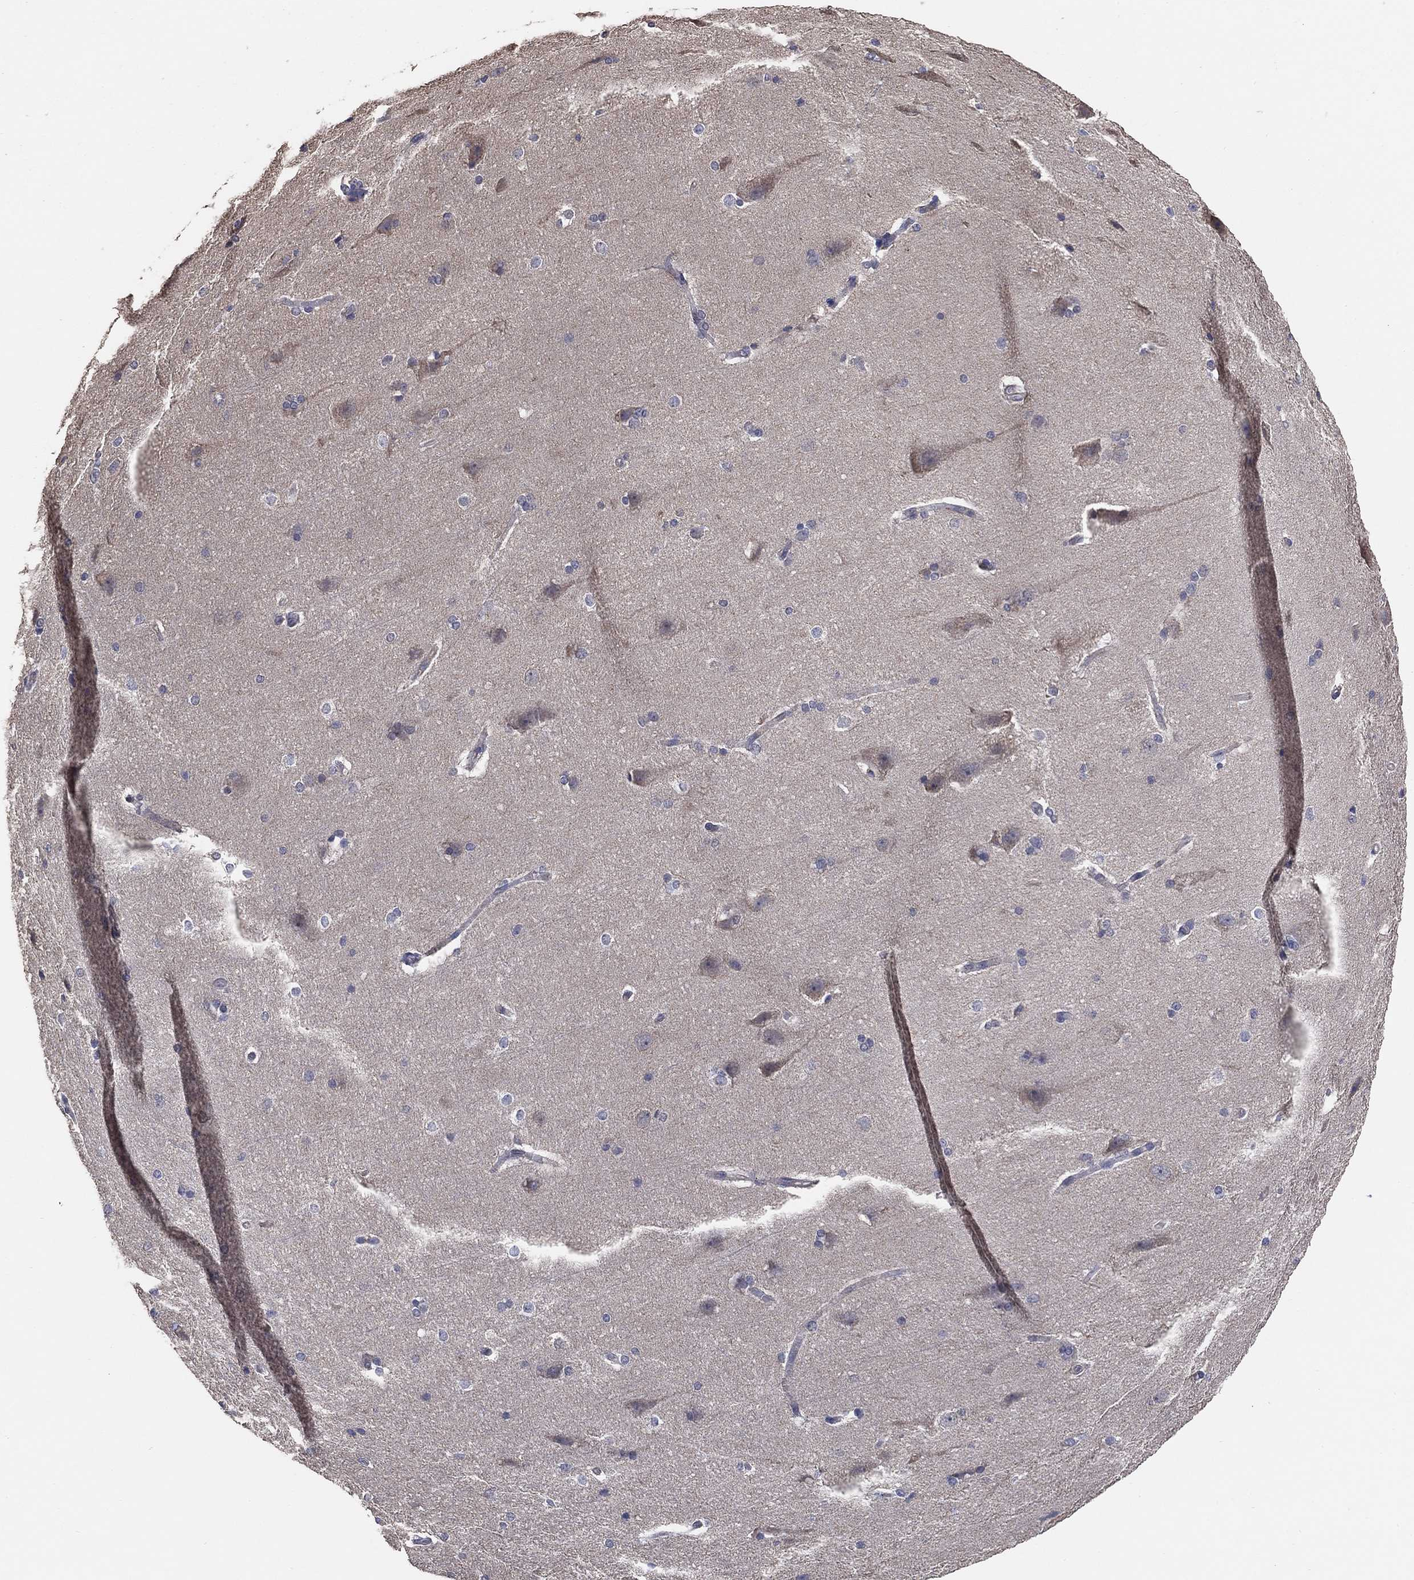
{"staining": {"intensity": "negative", "quantity": "none", "location": "none"}, "tissue": "hippocampus", "cell_type": "Glial cells", "image_type": "normal", "snomed": [{"axis": "morphology", "description": "Normal tissue, NOS"}, {"axis": "topography", "description": "Cerebral cortex"}, {"axis": "topography", "description": "Hippocampus"}], "caption": "This is an immunohistochemistry (IHC) image of normal human hippocampus. There is no positivity in glial cells.", "gene": "KLK5", "patient": {"sex": "female", "age": 19}}